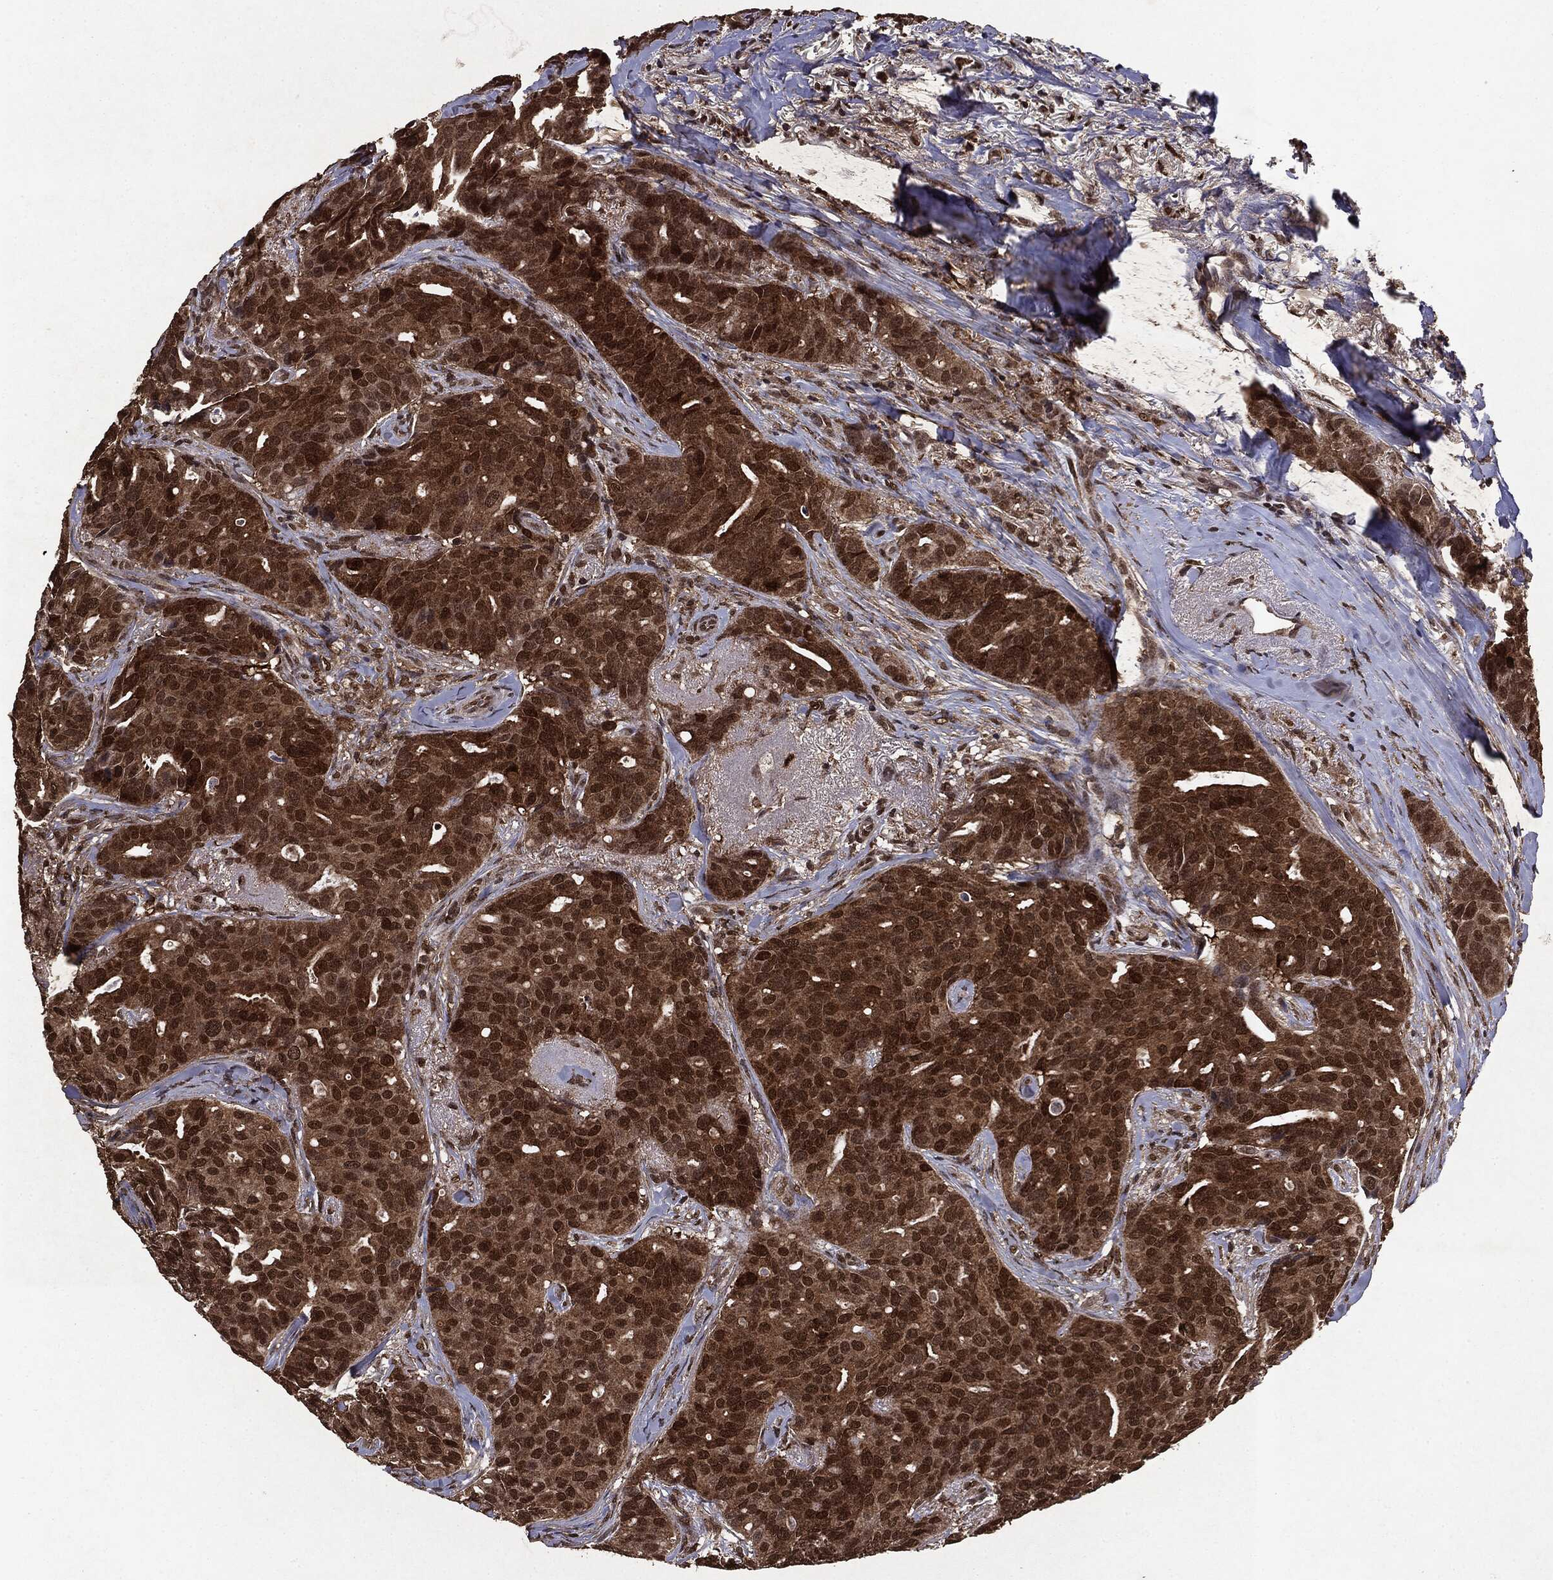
{"staining": {"intensity": "moderate", "quantity": ">75%", "location": "cytoplasmic/membranous,nuclear"}, "tissue": "breast cancer", "cell_type": "Tumor cells", "image_type": "cancer", "snomed": [{"axis": "morphology", "description": "Duct carcinoma"}, {"axis": "topography", "description": "Breast"}], "caption": "The image displays a brown stain indicating the presence of a protein in the cytoplasmic/membranous and nuclear of tumor cells in breast invasive ductal carcinoma.", "gene": "PEBP1", "patient": {"sex": "female", "age": 54}}